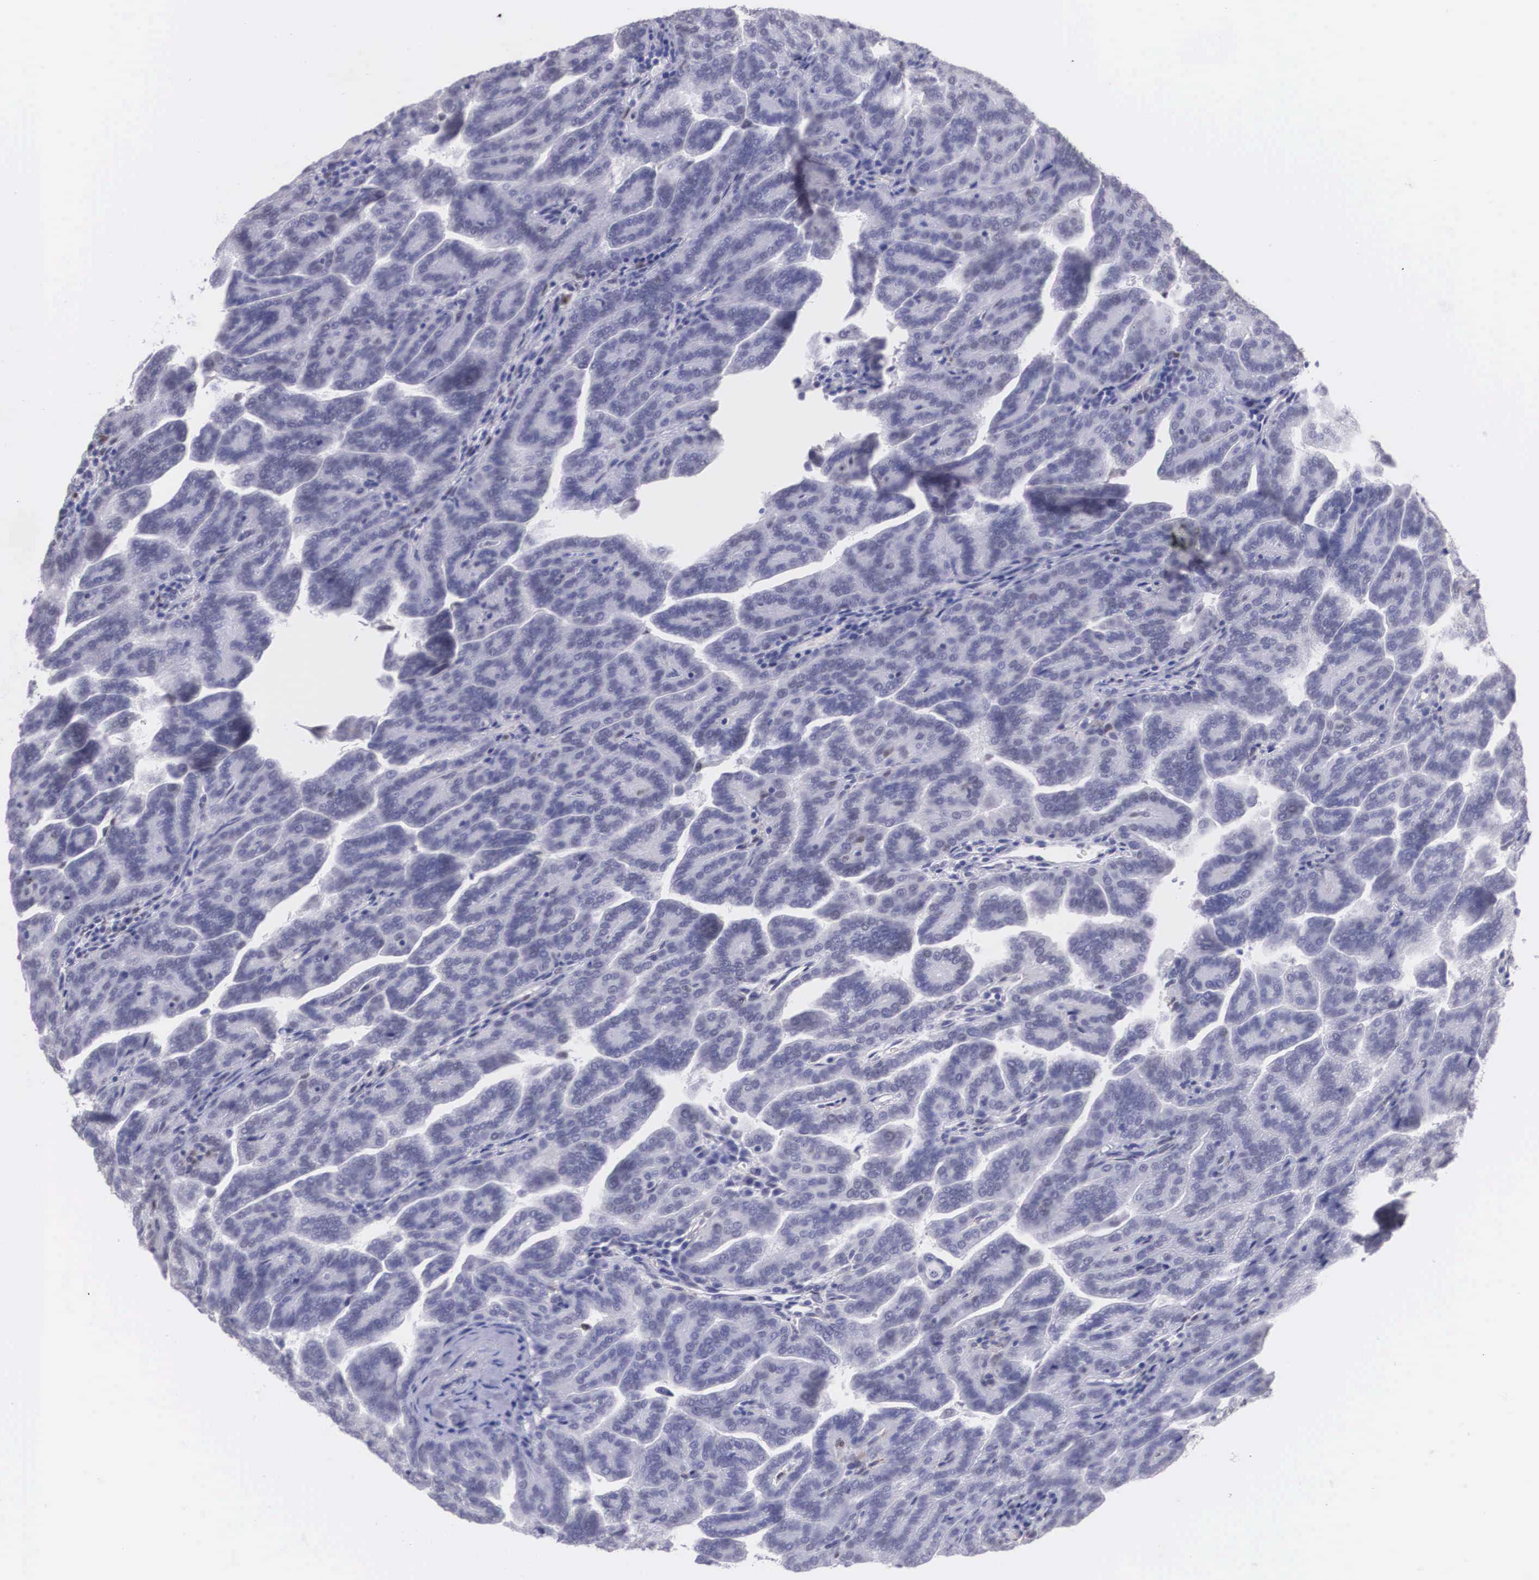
{"staining": {"intensity": "negative", "quantity": "none", "location": "none"}, "tissue": "renal cancer", "cell_type": "Tumor cells", "image_type": "cancer", "snomed": [{"axis": "morphology", "description": "Adenocarcinoma, NOS"}, {"axis": "topography", "description": "Kidney"}], "caption": "Immunohistochemical staining of human renal adenocarcinoma shows no significant staining in tumor cells.", "gene": "ETV6", "patient": {"sex": "male", "age": 61}}